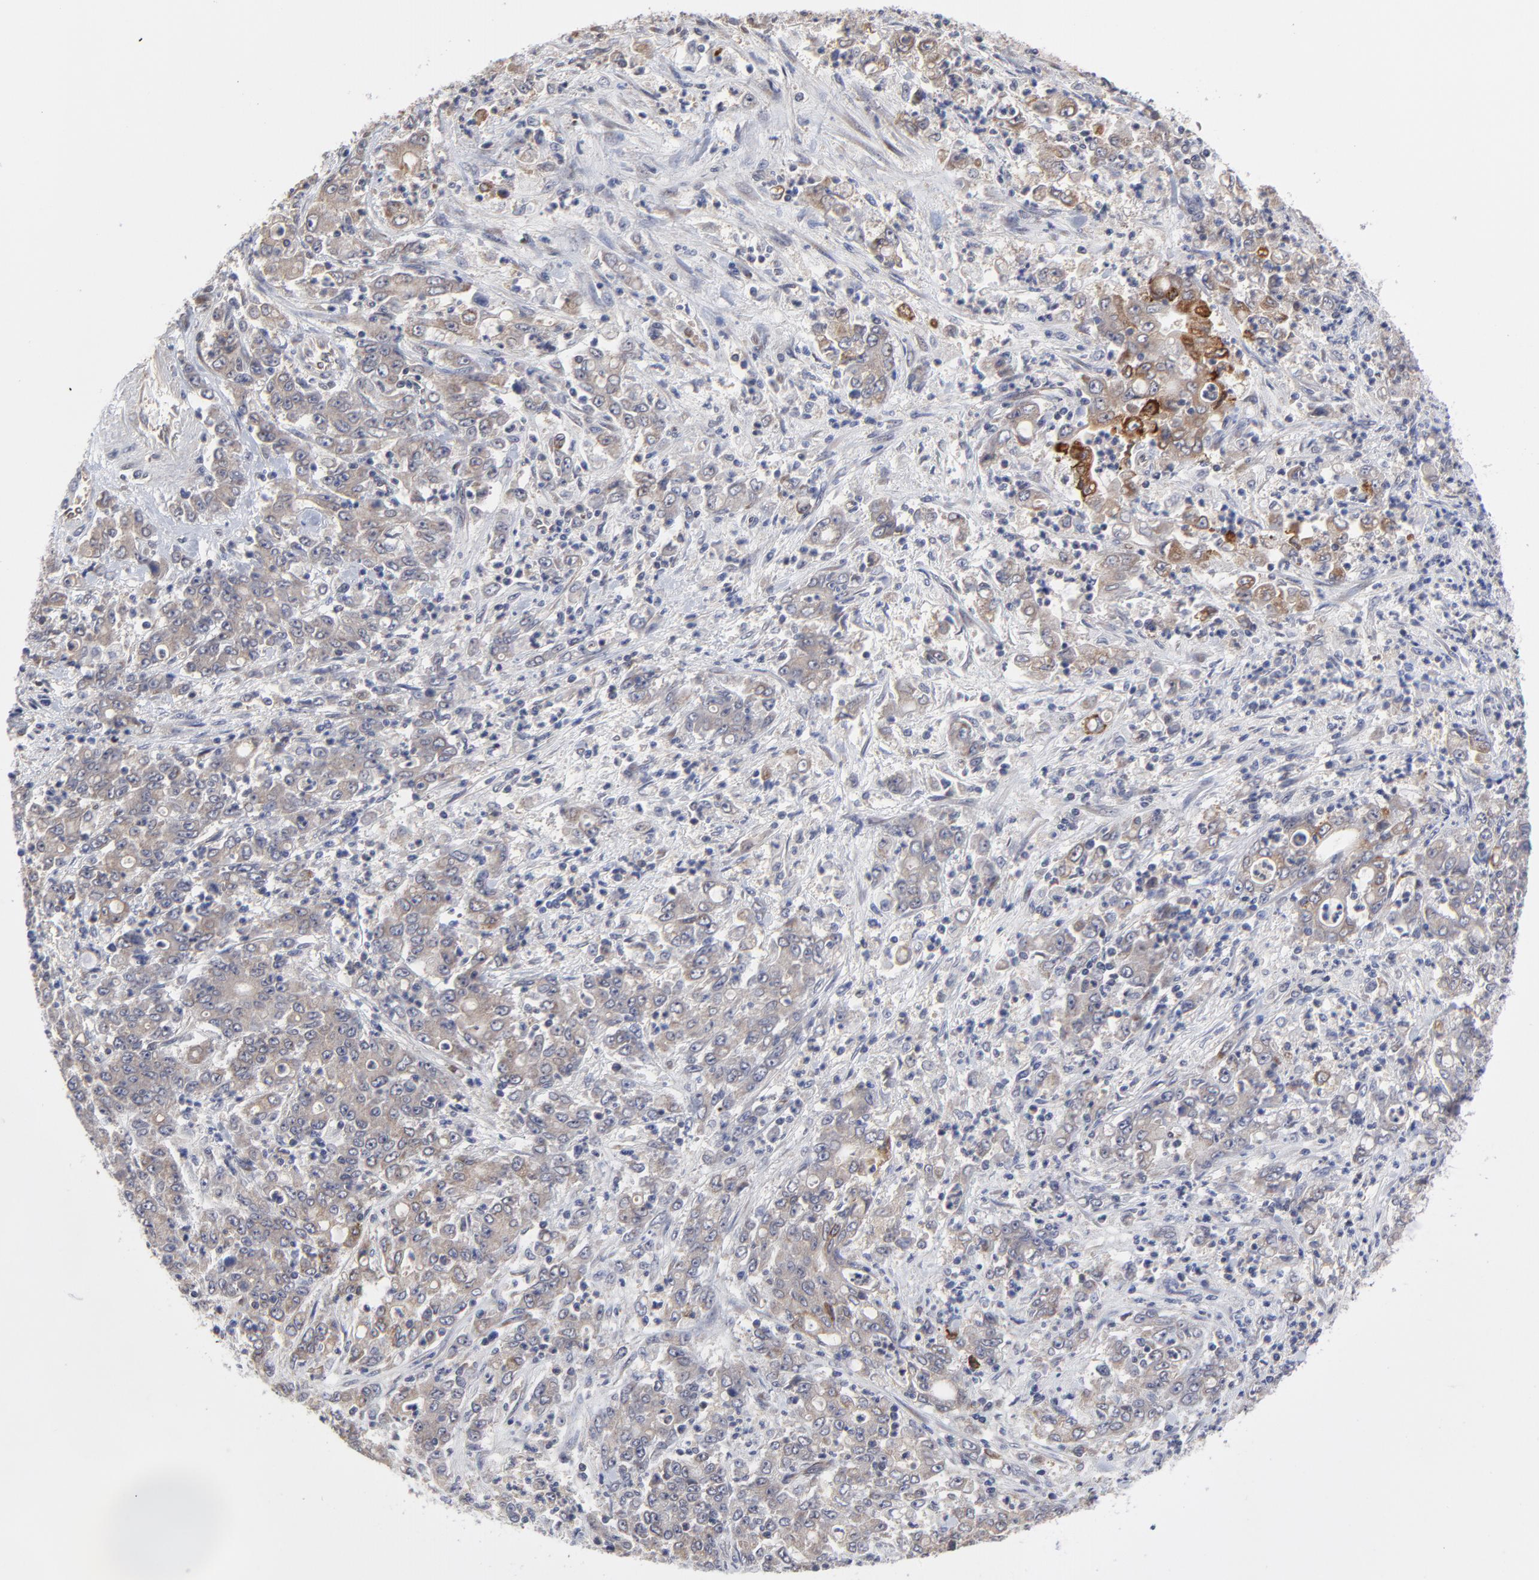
{"staining": {"intensity": "weak", "quantity": ">75%", "location": "cytoplasmic/membranous"}, "tissue": "stomach cancer", "cell_type": "Tumor cells", "image_type": "cancer", "snomed": [{"axis": "morphology", "description": "Adenocarcinoma, NOS"}, {"axis": "topography", "description": "Stomach, lower"}], "caption": "Human stomach adenocarcinoma stained with a brown dye exhibits weak cytoplasmic/membranous positive staining in approximately >75% of tumor cells.", "gene": "ZNF157", "patient": {"sex": "female", "age": 71}}